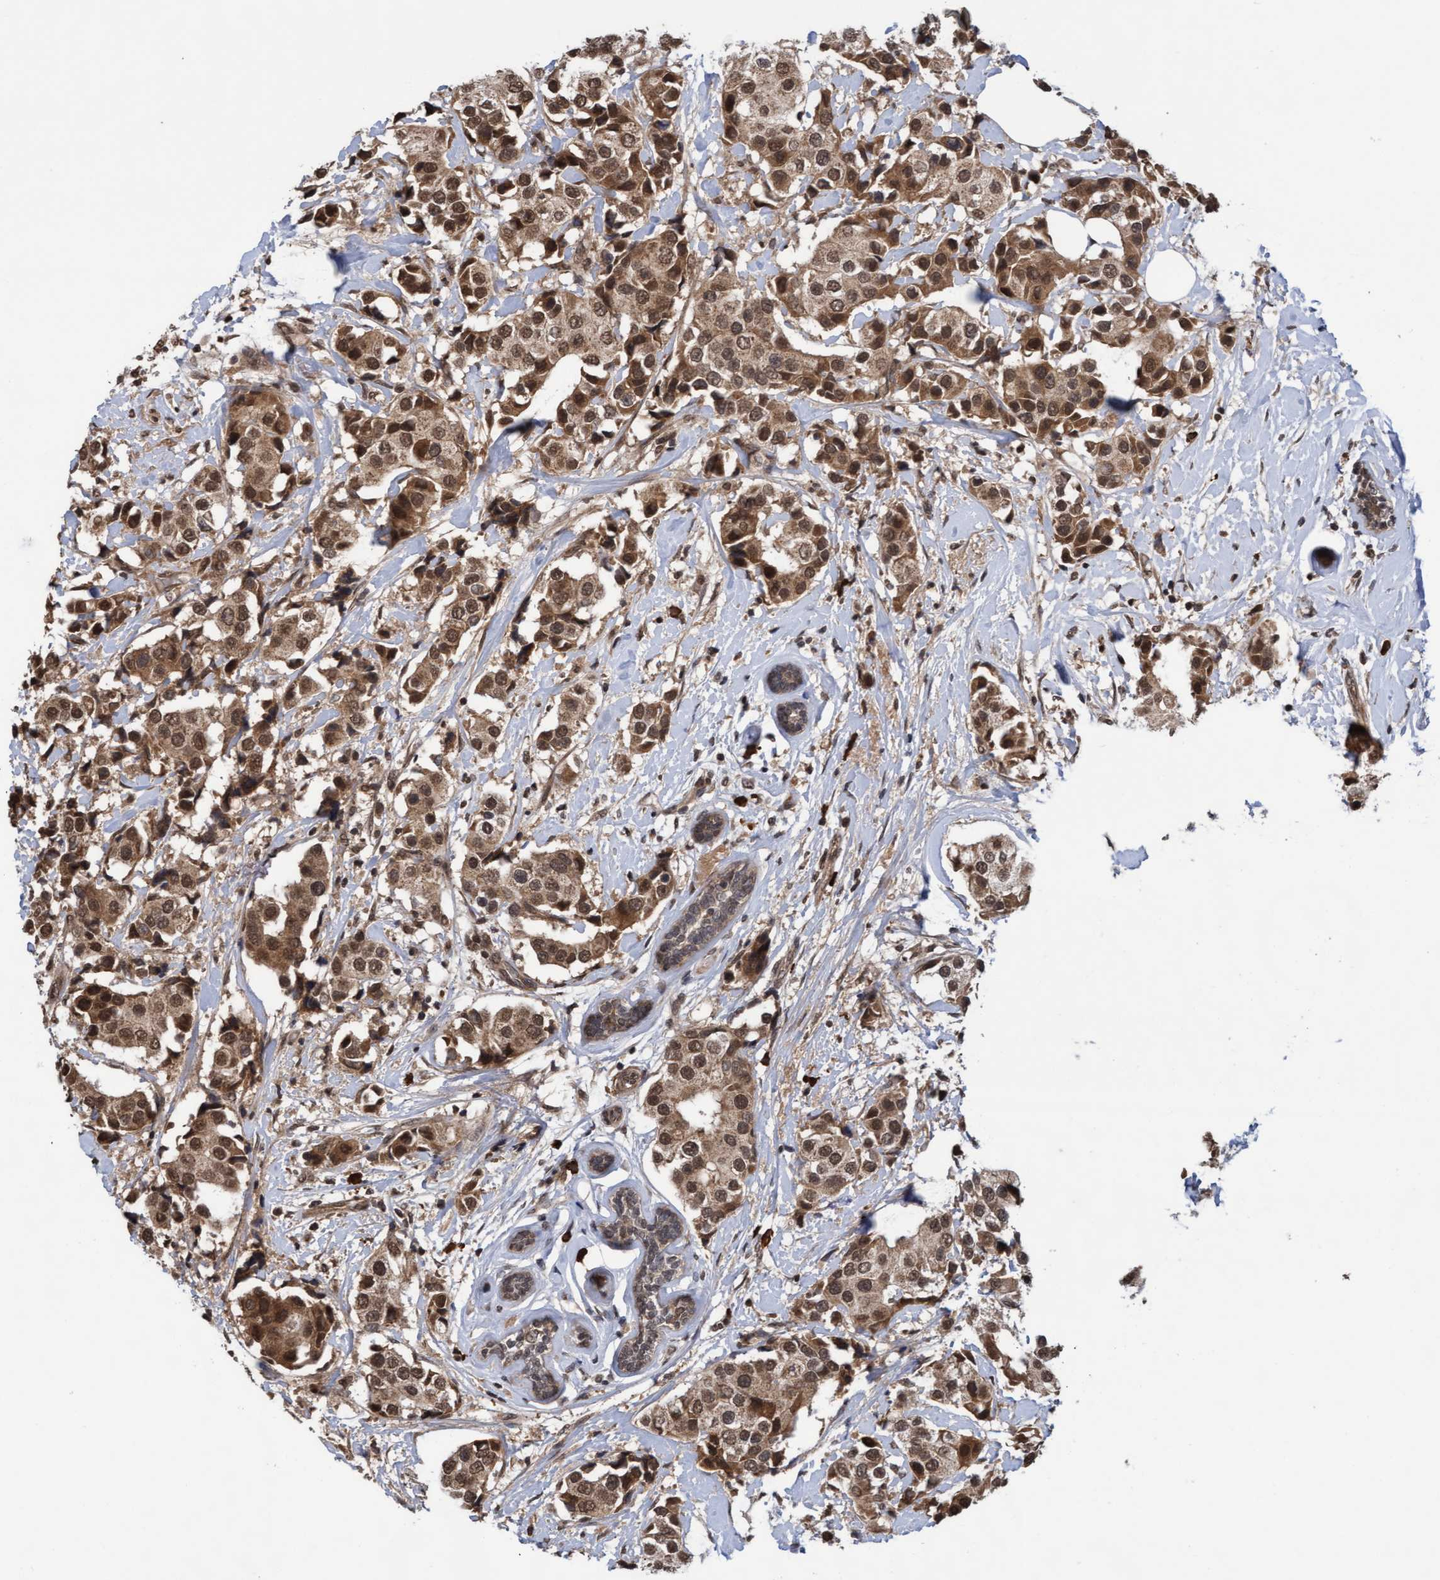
{"staining": {"intensity": "moderate", "quantity": ">75%", "location": "cytoplasmic/membranous,nuclear"}, "tissue": "breast cancer", "cell_type": "Tumor cells", "image_type": "cancer", "snomed": [{"axis": "morphology", "description": "Normal tissue, NOS"}, {"axis": "morphology", "description": "Duct carcinoma"}, {"axis": "topography", "description": "Breast"}], "caption": "An IHC image of neoplastic tissue is shown. Protein staining in brown highlights moderate cytoplasmic/membranous and nuclear positivity in infiltrating ductal carcinoma (breast) within tumor cells.", "gene": "WASF1", "patient": {"sex": "female", "age": 39}}